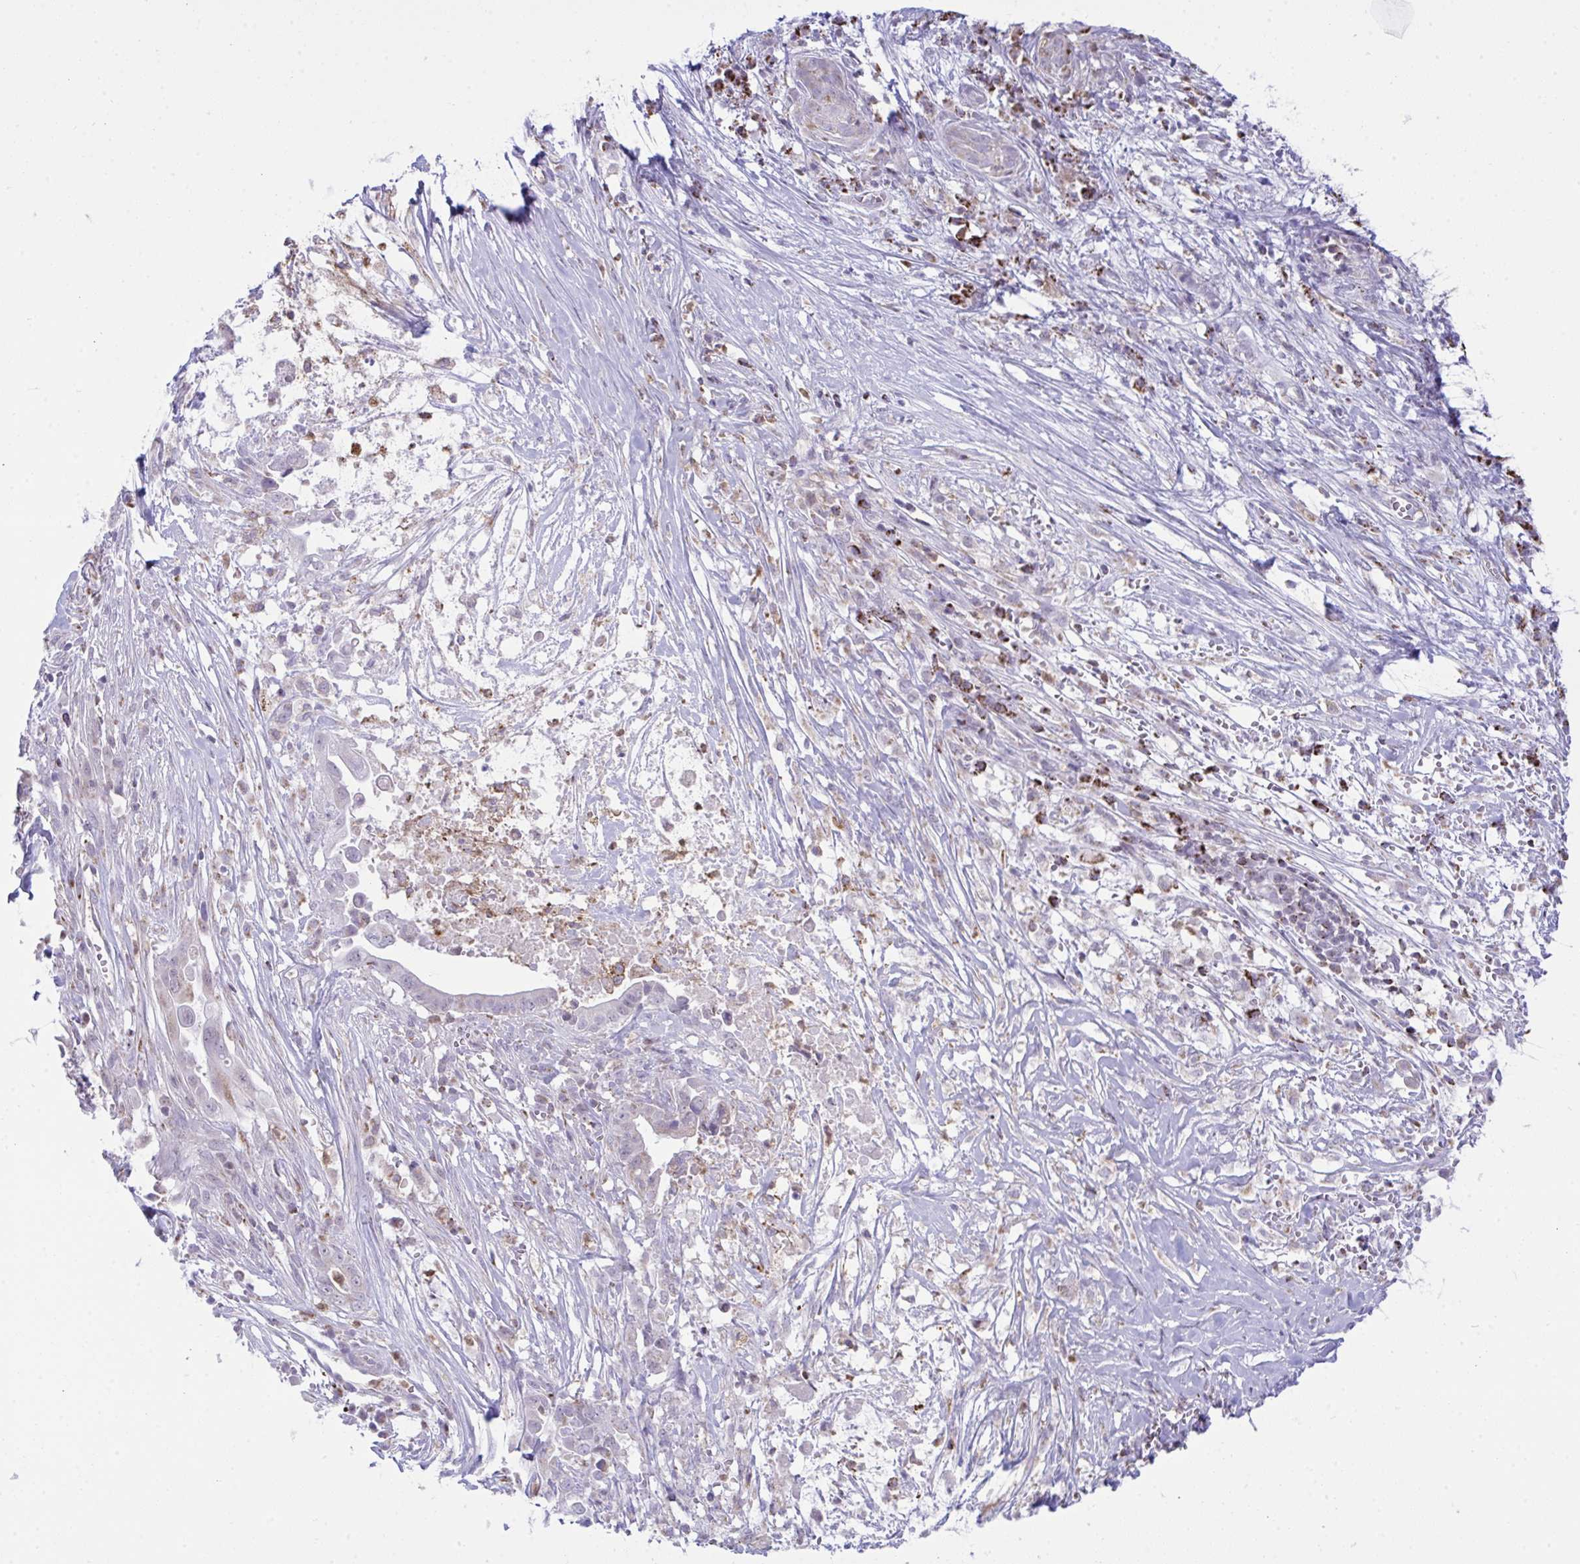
{"staining": {"intensity": "negative", "quantity": "none", "location": "none"}, "tissue": "pancreatic cancer", "cell_type": "Tumor cells", "image_type": "cancer", "snomed": [{"axis": "morphology", "description": "Adenocarcinoma, NOS"}, {"axis": "topography", "description": "Pancreas"}], "caption": "DAB (3,3'-diaminobenzidine) immunohistochemical staining of human pancreatic cancer (adenocarcinoma) demonstrates no significant positivity in tumor cells.", "gene": "PLA2G12B", "patient": {"sex": "male", "age": 61}}